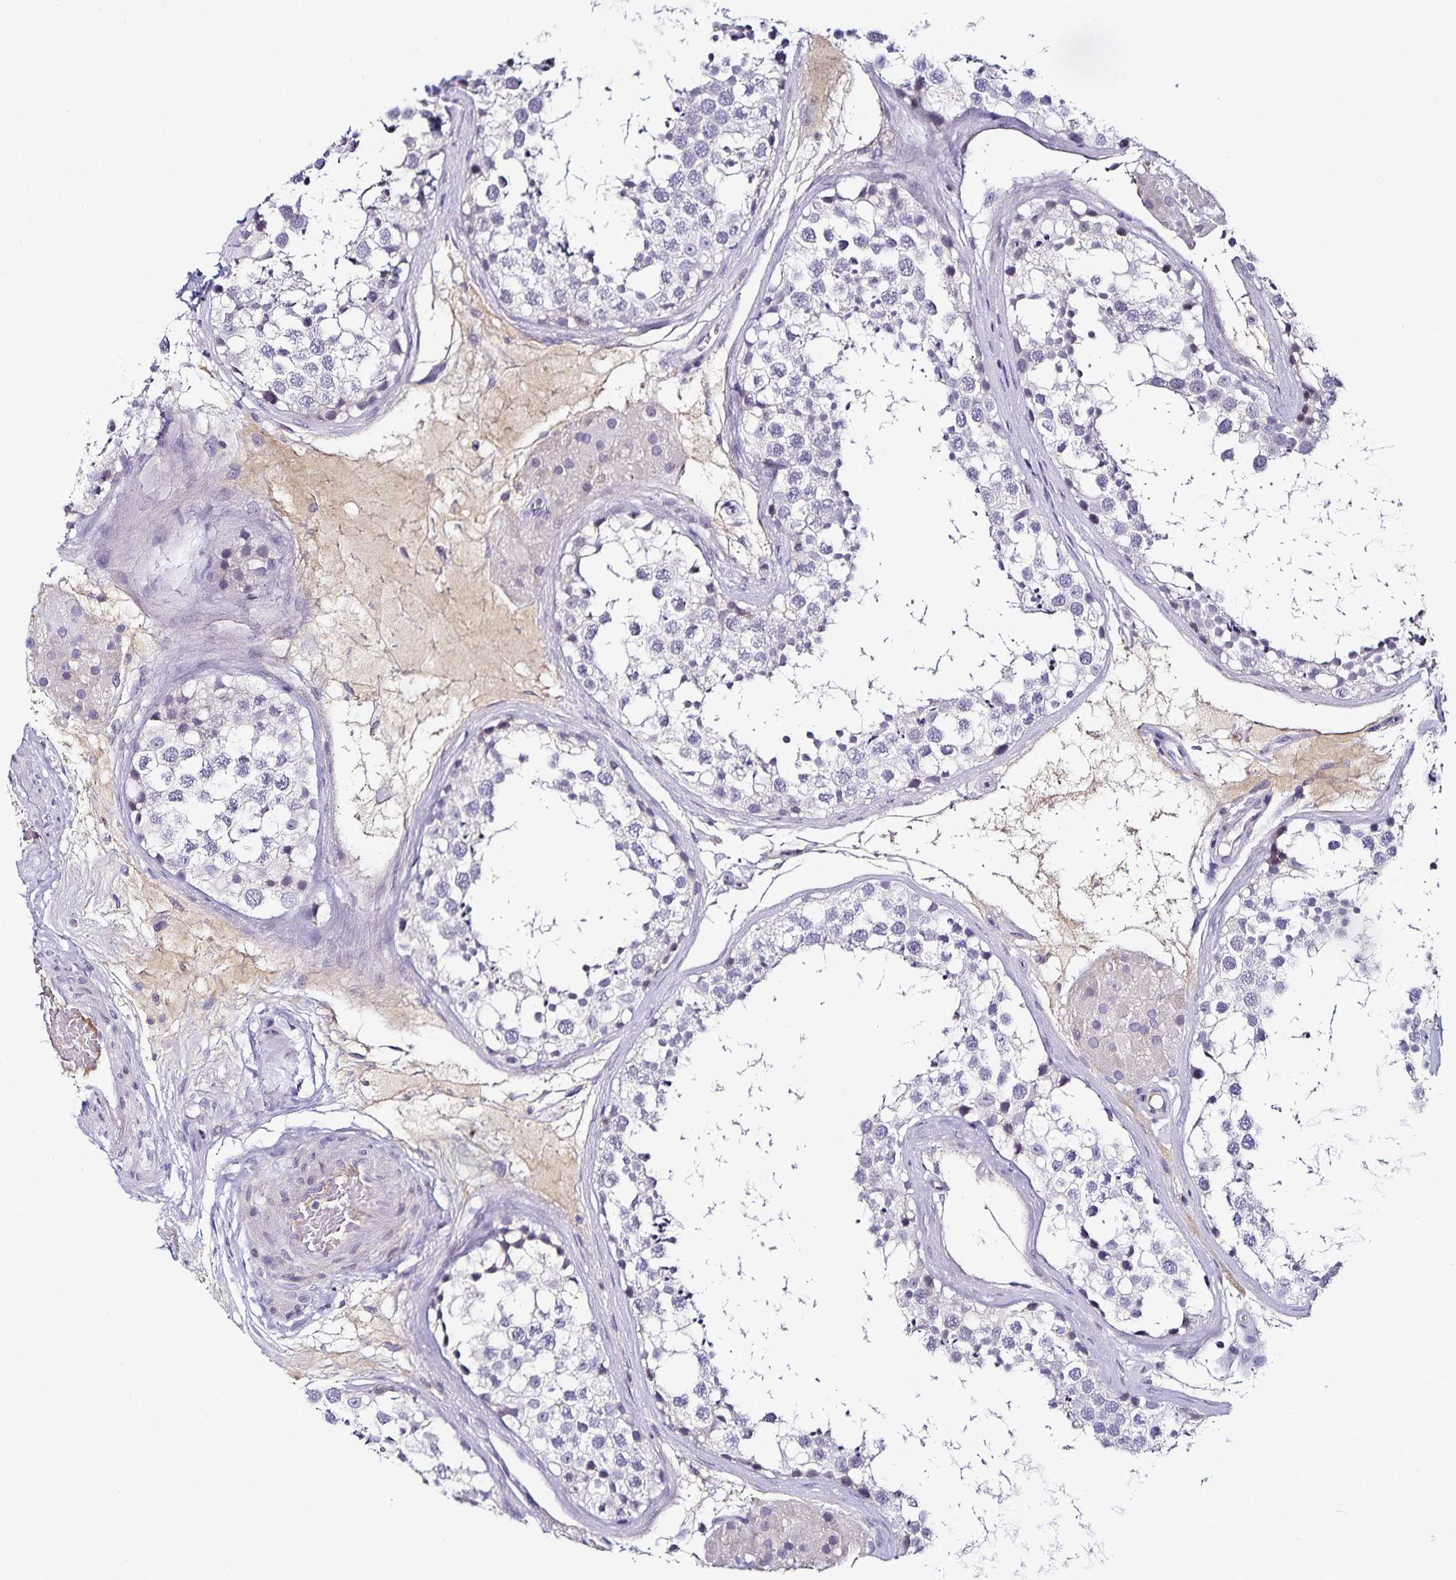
{"staining": {"intensity": "negative", "quantity": "none", "location": "none"}, "tissue": "testis", "cell_type": "Cells in seminiferous ducts", "image_type": "normal", "snomed": [{"axis": "morphology", "description": "Normal tissue, NOS"}, {"axis": "morphology", "description": "Seminoma, NOS"}, {"axis": "topography", "description": "Testis"}], "caption": "Immunohistochemistry (IHC) of unremarkable testis reveals no positivity in cells in seminiferous ducts. (DAB immunohistochemistry (IHC) visualized using brightfield microscopy, high magnification).", "gene": "TTR", "patient": {"sex": "male", "age": 65}}